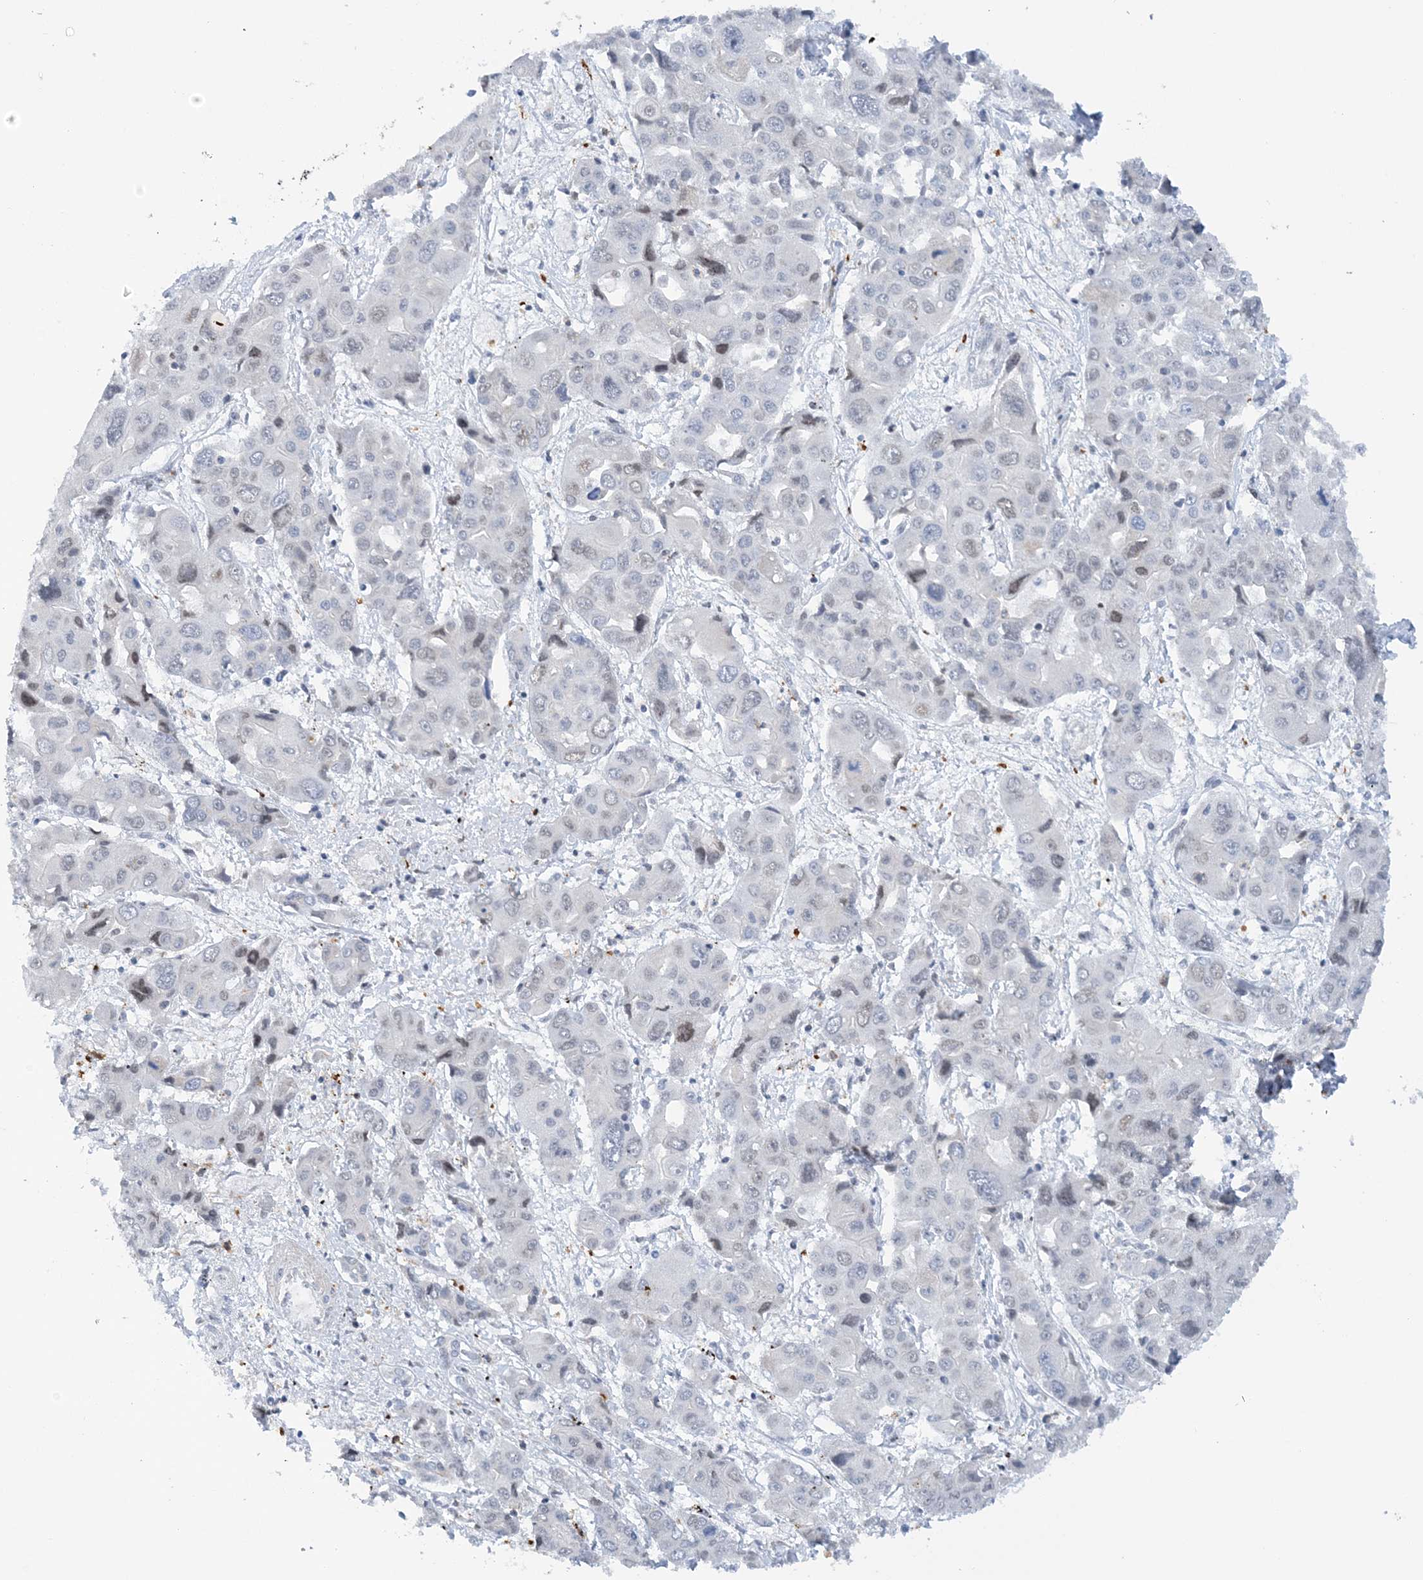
{"staining": {"intensity": "weak", "quantity": "<25%", "location": "nuclear"}, "tissue": "liver cancer", "cell_type": "Tumor cells", "image_type": "cancer", "snomed": [{"axis": "morphology", "description": "Cholangiocarcinoma"}, {"axis": "topography", "description": "Liver"}], "caption": "Tumor cells show no significant protein expression in cholangiocarcinoma (liver).", "gene": "PRMT9", "patient": {"sex": "male", "age": 67}}